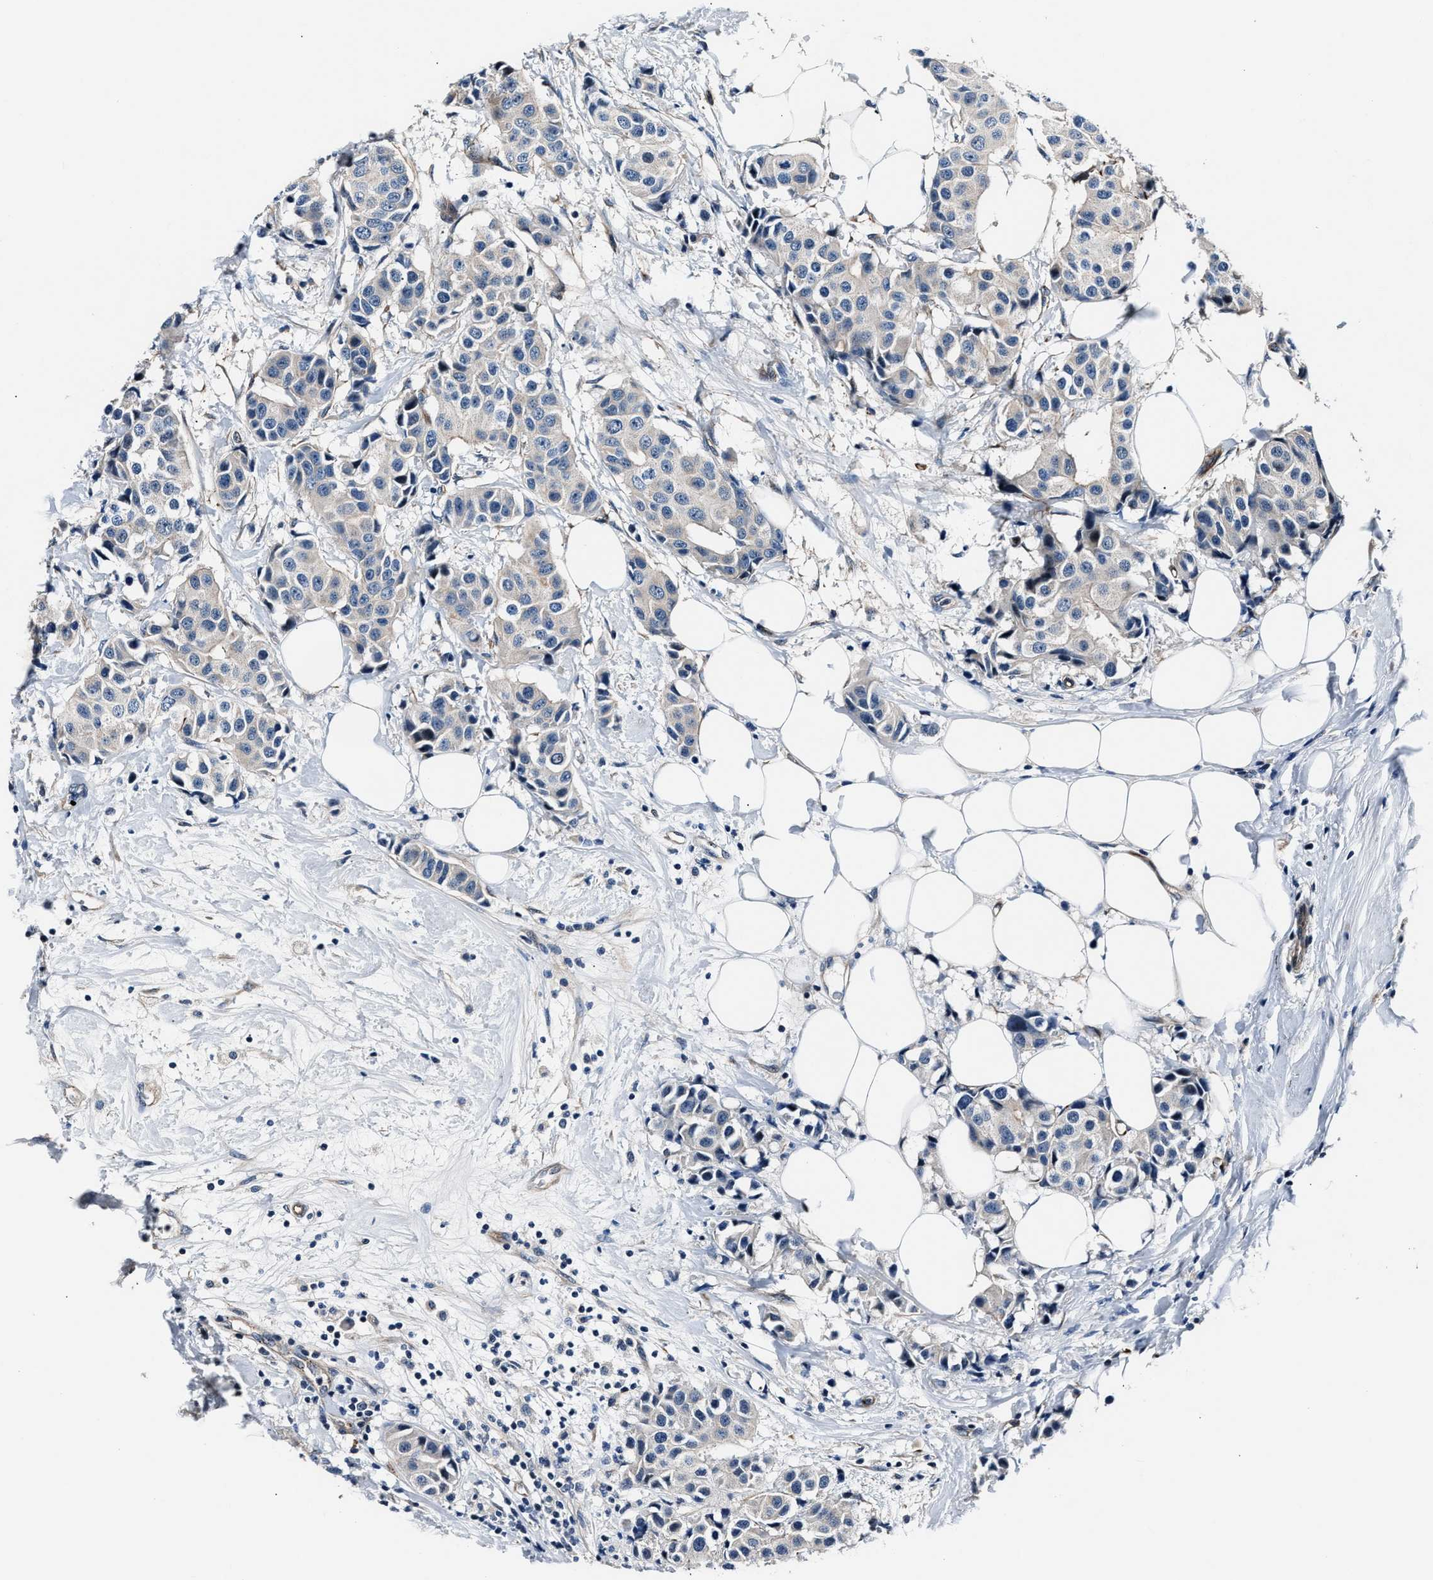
{"staining": {"intensity": "negative", "quantity": "none", "location": "none"}, "tissue": "breast cancer", "cell_type": "Tumor cells", "image_type": "cancer", "snomed": [{"axis": "morphology", "description": "Normal tissue, NOS"}, {"axis": "morphology", "description": "Duct carcinoma"}, {"axis": "topography", "description": "Breast"}], "caption": "Immunohistochemistry of intraductal carcinoma (breast) reveals no positivity in tumor cells. (DAB (3,3'-diaminobenzidine) immunohistochemistry (IHC) visualized using brightfield microscopy, high magnification).", "gene": "MPDZ", "patient": {"sex": "female", "age": 39}}